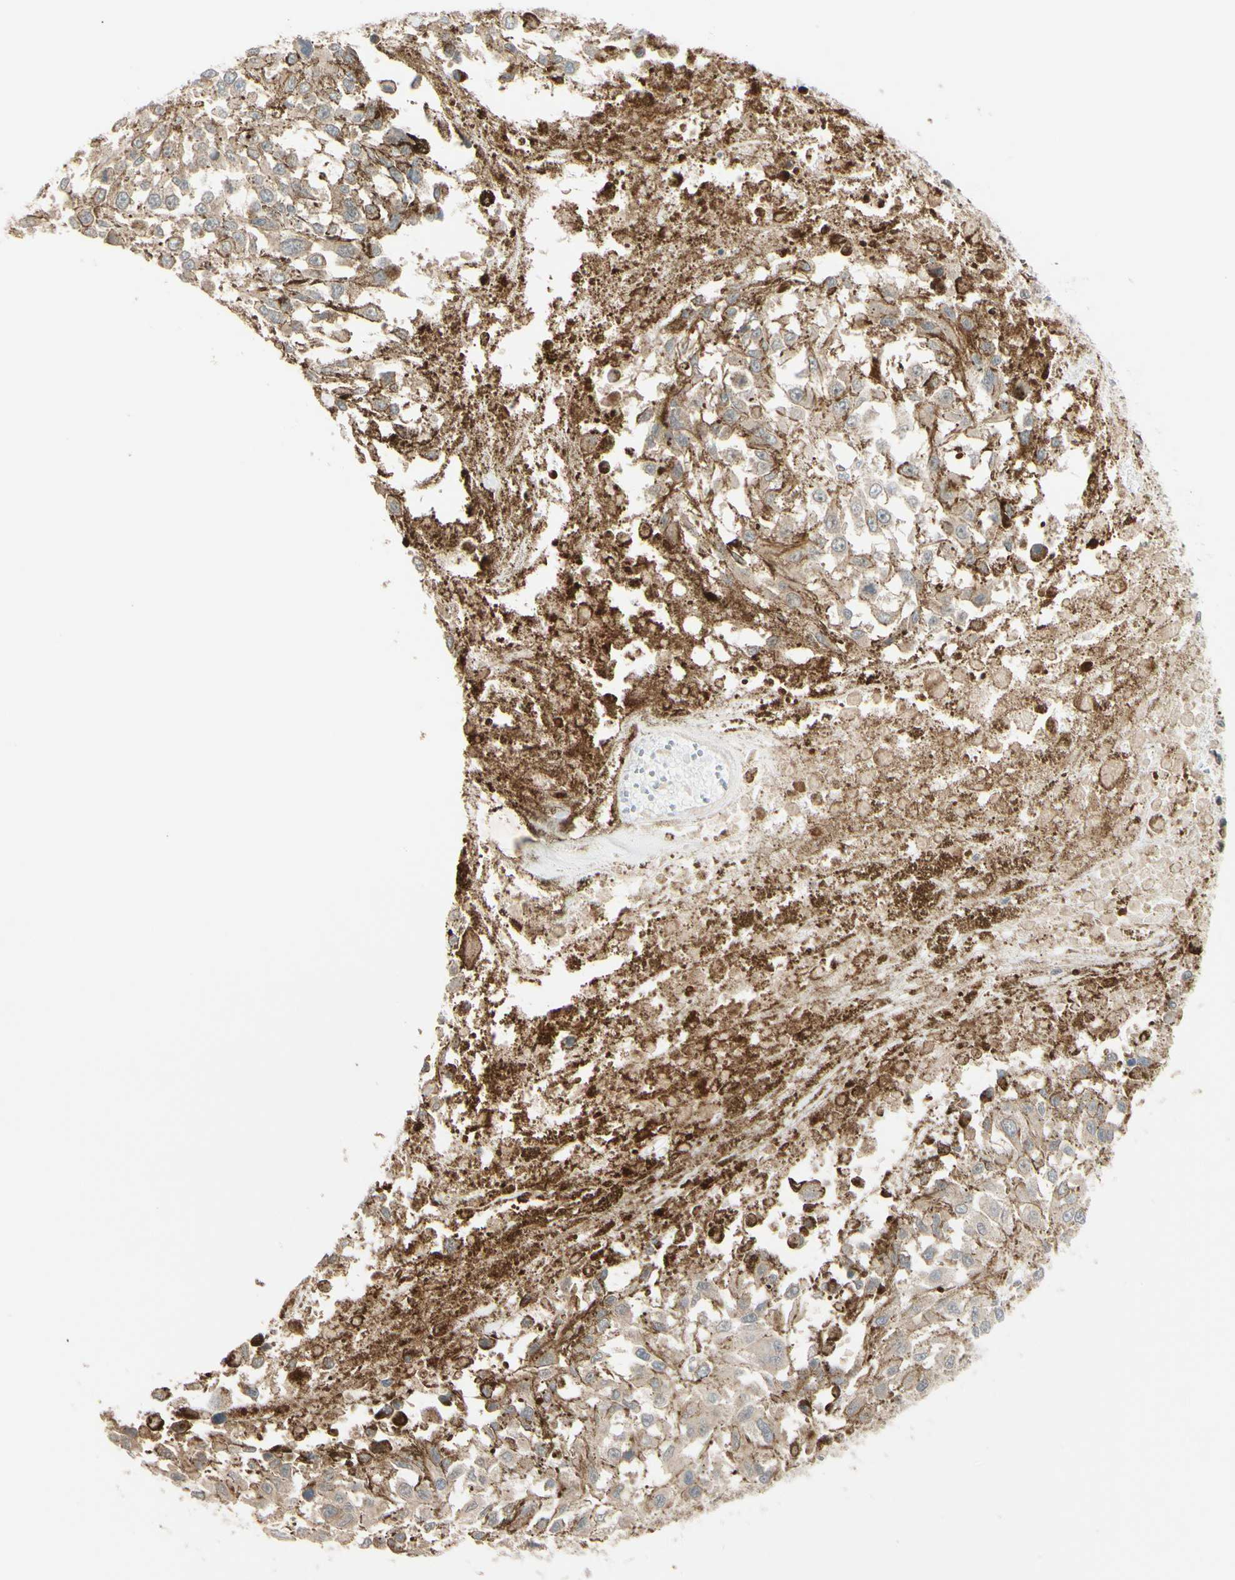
{"staining": {"intensity": "weak", "quantity": ">75%", "location": "cytoplasmic/membranous"}, "tissue": "melanoma", "cell_type": "Tumor cells", "image_type": "cancer", "snomed": [{"axis": "morphology", "description": "Malignant melanoma, Metastatic site"}, {"axis": "topography", "description": "Lymph node"}], "caption": "Protein analysis of melanoma tissue exhibits weak cytoplasmic/membranous expression in about >75% of tumor cells.", "gene": "FGF10", "patient": {"sex": "male", "age": 59}}